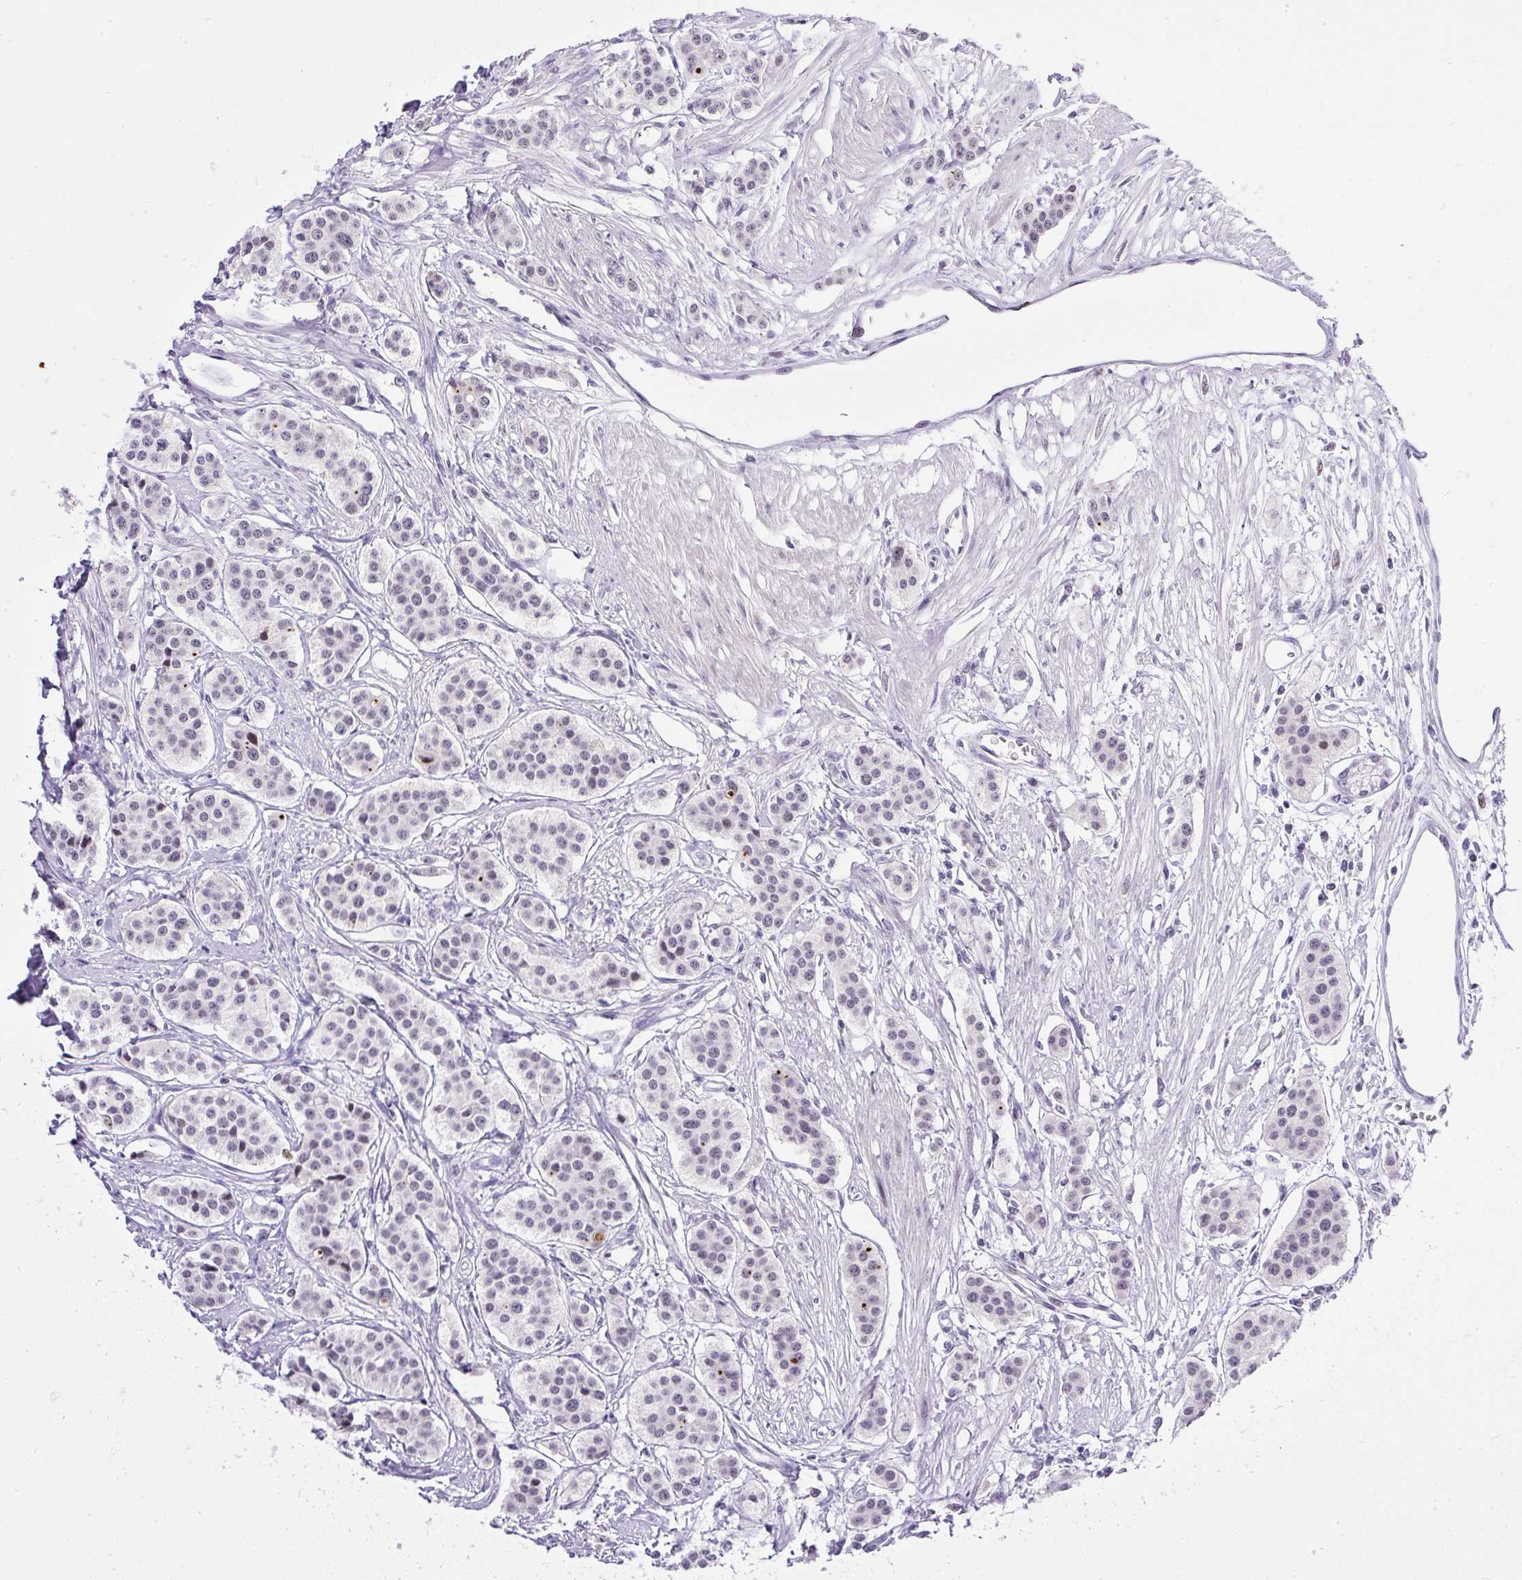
{"staining": {"intensity": "weak", "quantity": "<25%", "location": "nuclear"}, "tissue": "carcinoid", "cell_type": "Tumor cells", "image_type": "cancer", "snomed": [{"axis": "morphology", "description": "Carcinoid, malignant, NOS"}, {"axis": "topography", "description": "Small intestine"}], "caption": "Immunohistochemical staining of human malignant carcinoid demonstrates no significant expression in tumor cells.", "gene": "WNT10B", "patient": {"sex": "male", "age": 60}}